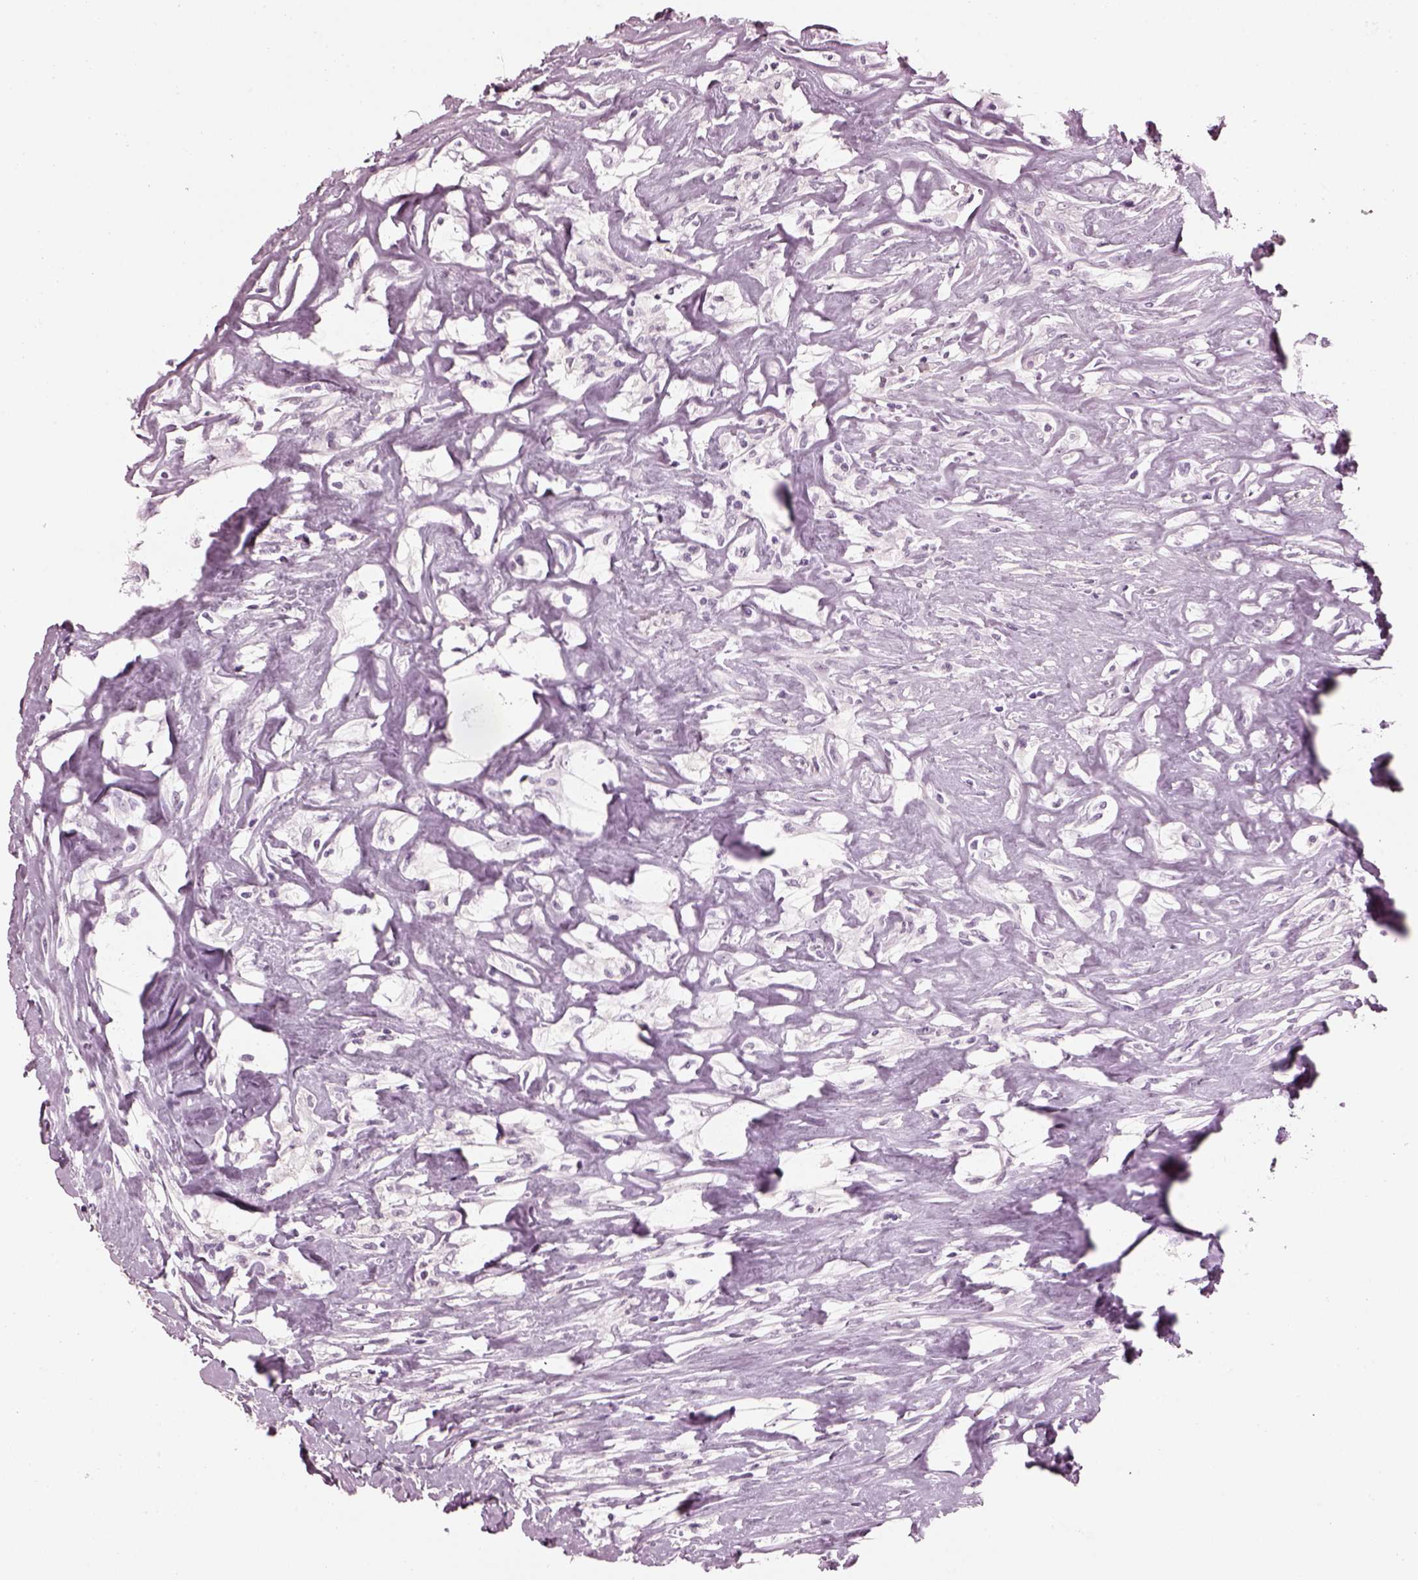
{"staining": {"intensity": "negative", "quantity": "none", "location": "none"}, "tissue": "testis cancer", "cell_type": "Tumor cells", "image_type": "cancer", "snomed": [{"axis": "morphology", "description": "Necrosis, NOS"}, {"axis": "morphology", "description": "Carcinoma, Embryonal, NOS"}, {"axis": "topography", "description": "Testis"}], "caption": "The micrograph shows no staining of tumor cells in testis cancer. The staining was performed using DAB (3,3'-diaminobenzidine) to visualize the protein expression in brown, while the nuclei were stained in blue with hematoxylin (Magnification: 20x).", "gene": "ADGRG2", "patient": {"sex": "male", "age": 19}}